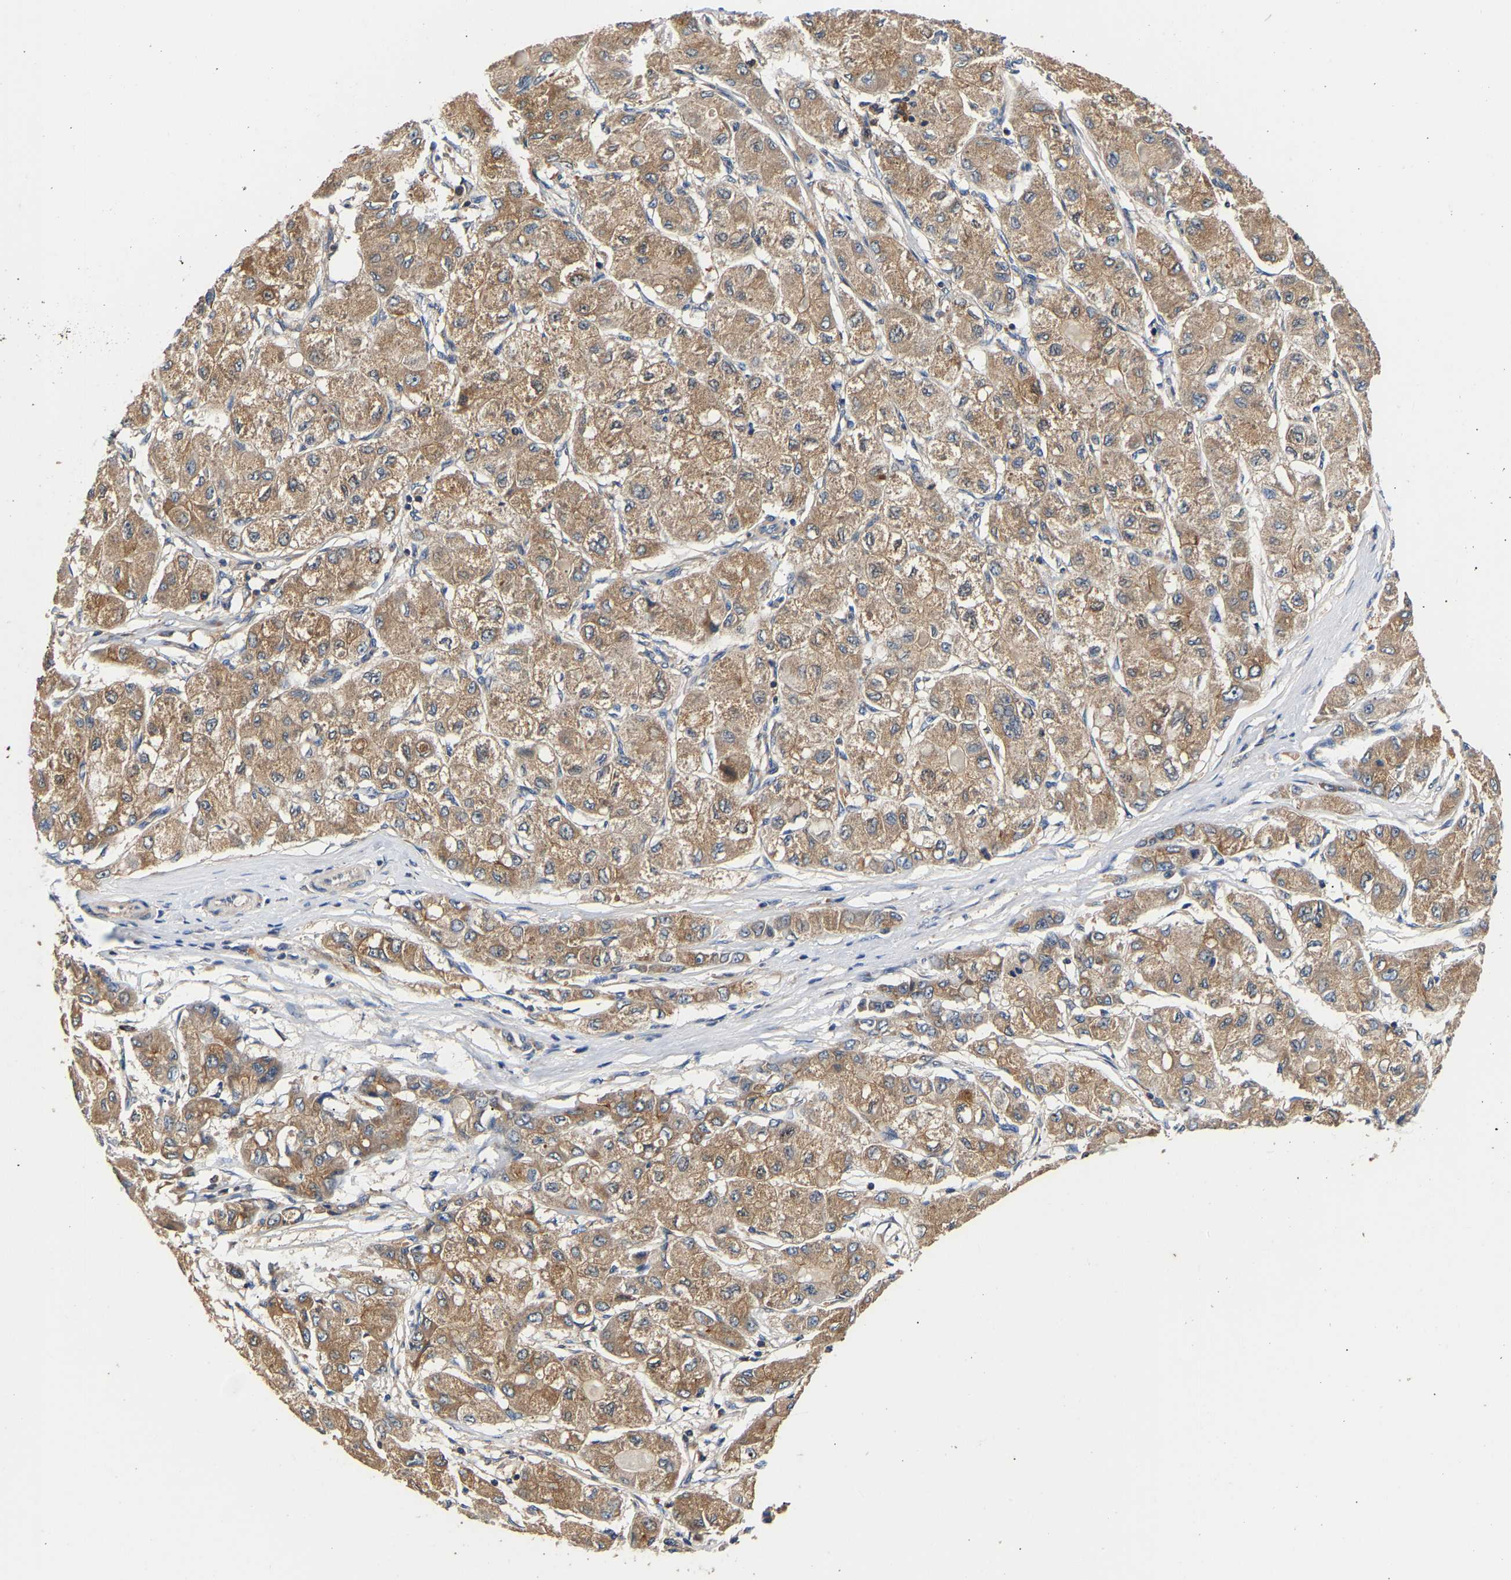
{"staining": {"intensity": "moderate", "quantity": ">75%", "location": "cytoplasmic/membranous"}, "tissue": "liver cancer", "cell_type": "Tumor cells", "image_type": "cancer", "snomed": [{"axis": "morphology", "description": "Carcinoma, Hepatocellular, NOS"}, {"axis": "topography", "description": "Liver"}], "caption": "Brown immunohistochemical staining in liver hepatocellular carcinoma shows moderate cytoplasmic/membranous positivity in about >75% of tumor cells.", "gene": "LRBA", "patient": {"sex": "male", "age": 80}}